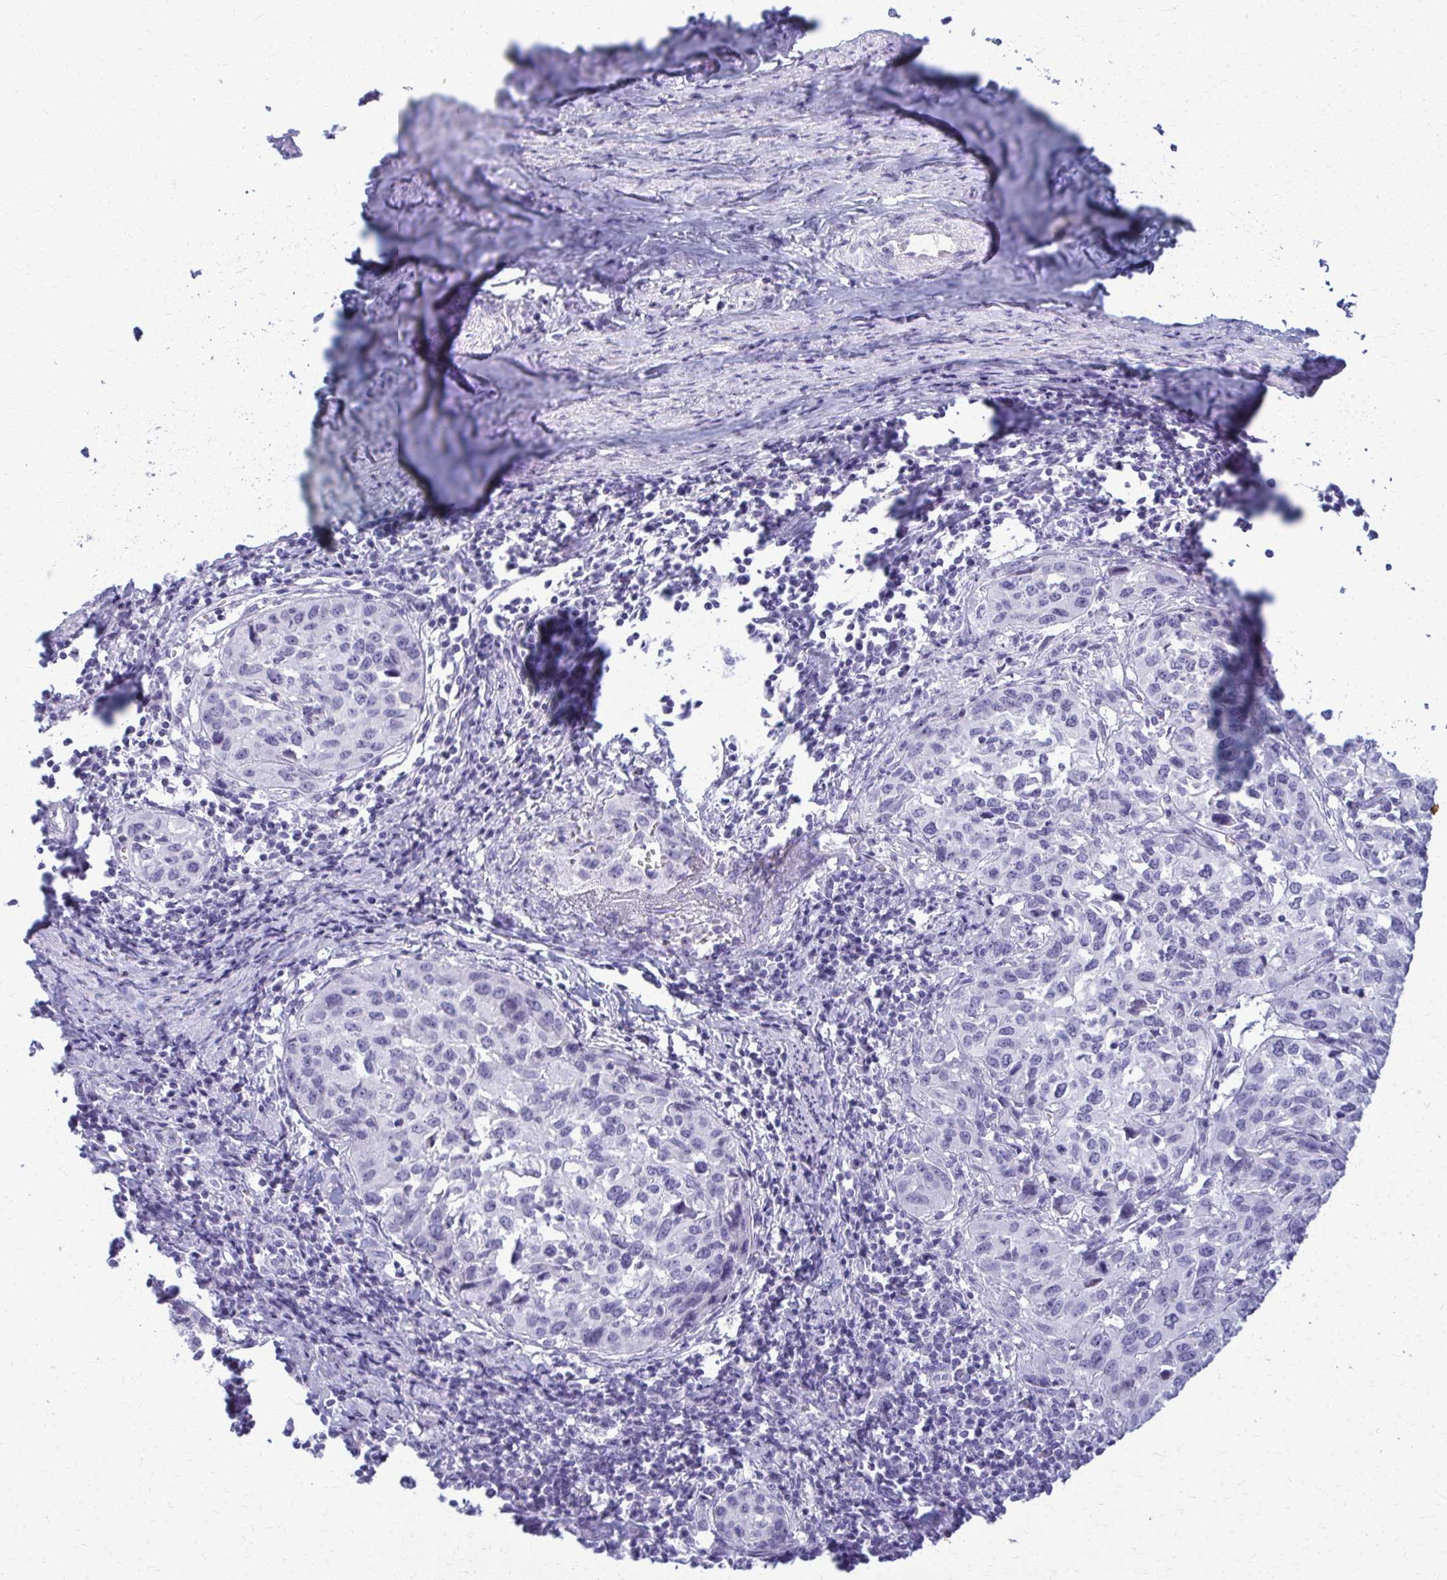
{"staining": {"intensity": "negative", "quantity": "none", "location": "none"}, "tissue": "cervical cancer", "cell_type": "Tumor cells", "image_type": "cancer", "snomed": [{"axis": "morphology", "description": "Squamous cell carcinoma, NOS"}, {"axis": "topography", "description": "Cervix"}], "caption": "This histopathology image is of squamous cell carcinoma (cervical) stained with immunohistochemistry (IHC) to label a protein in brown with the nuclei are counter-stained blue. There is no positivity in tumor cells.", "gene": "ACSM2B", "patient": {"sex": "female", "age": 51}}